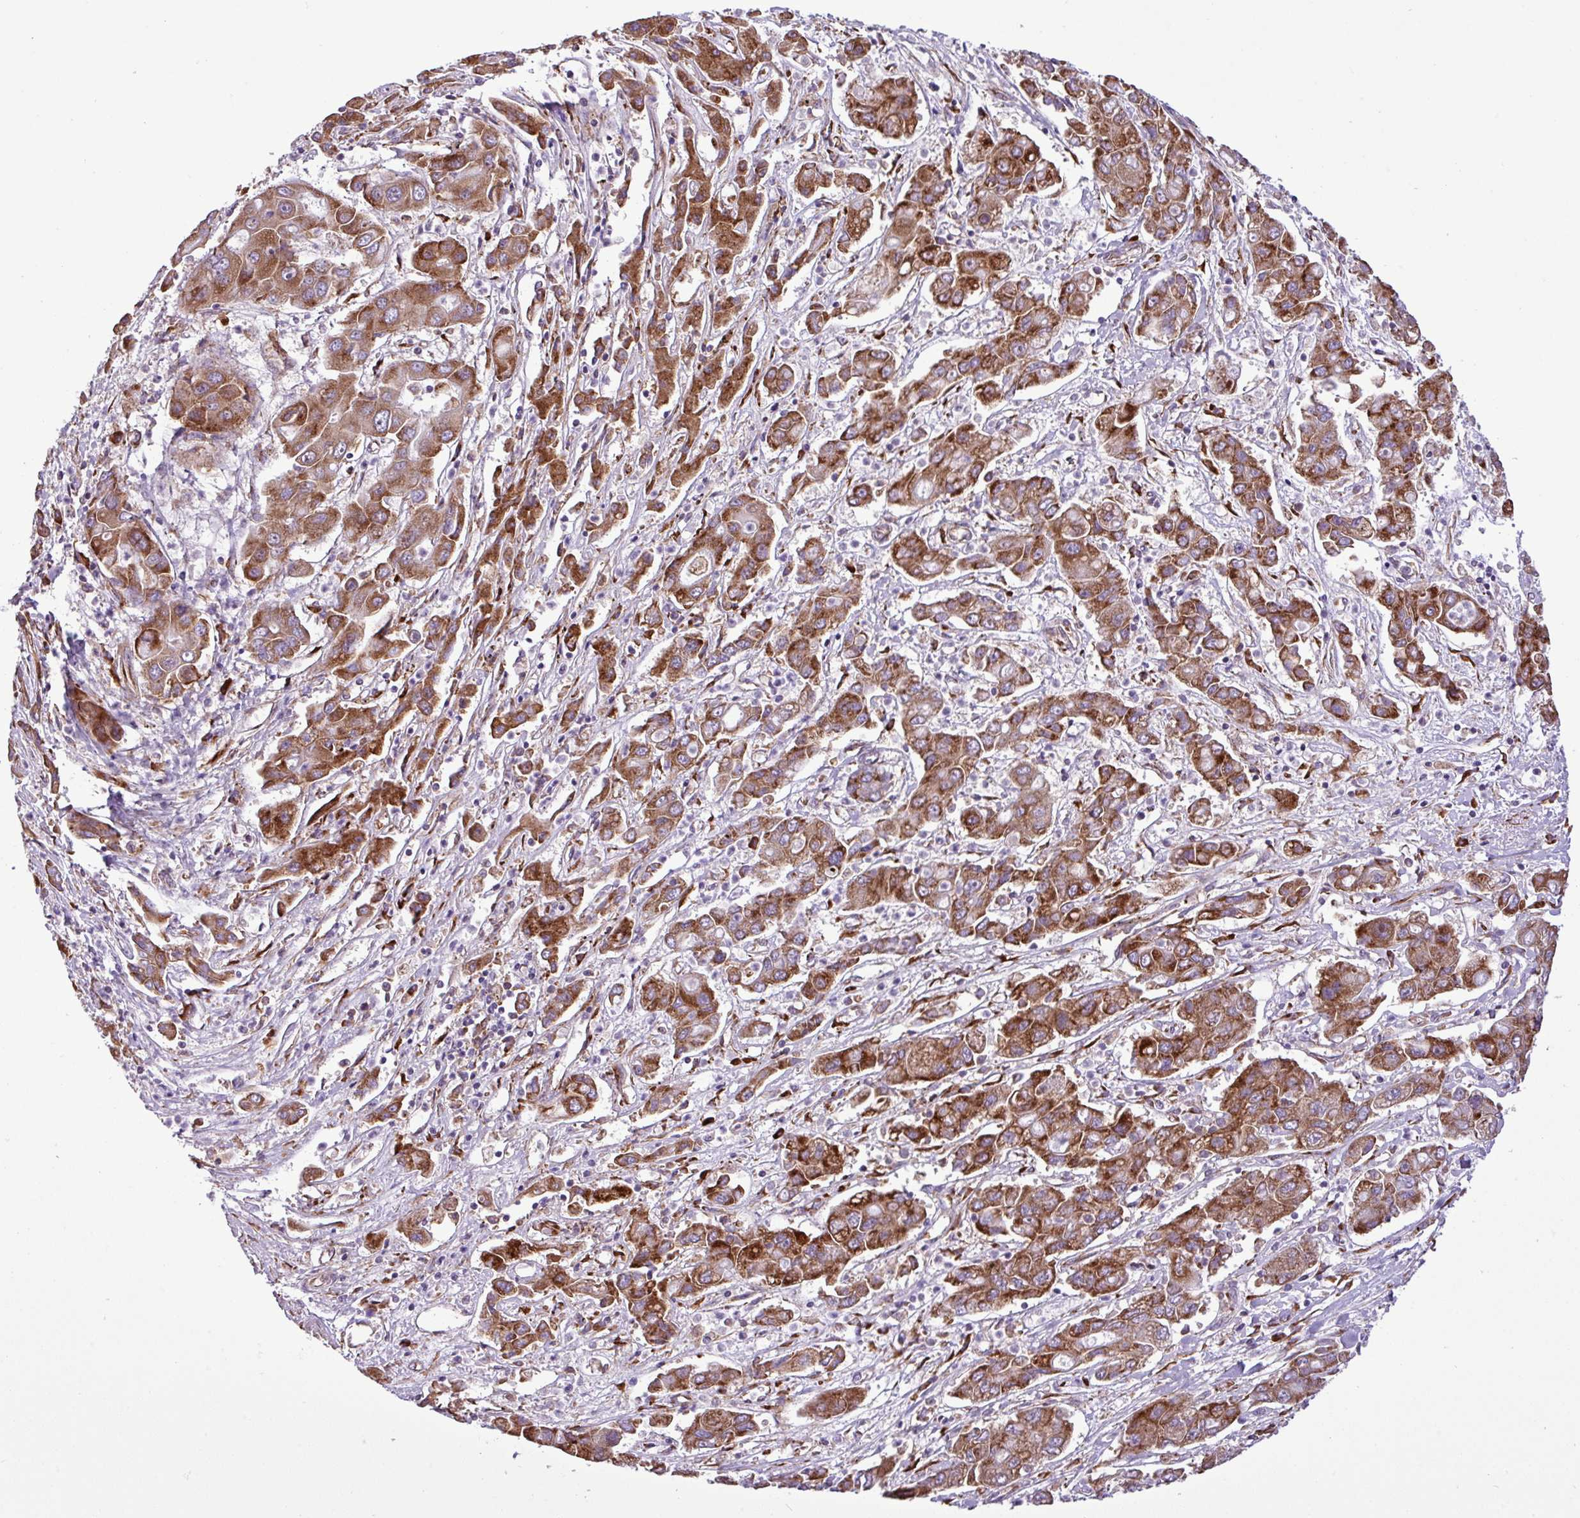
{"staining": {"intensity": "moderate", "quantity": ">75%", "location": "cytoplasmic/membranous"}, "tissue": "liver cancer", "cell_type": "Tumor cells", "image_type": "cancer", "snomed": [{"axis": "morphology", "description": "Cholangiocarcinoma"}, {"axis": "topography", "description": "Liver"}], "caption": "This photomicrograph shows immunohistochemistry staining of human liver cholangiocarcinoma, with medium moderate cytoplasmic/membranous positivity in about >75% of tumor cells.", "gene": "RPL13", "patient": {"sex": "male", "age": 67}}